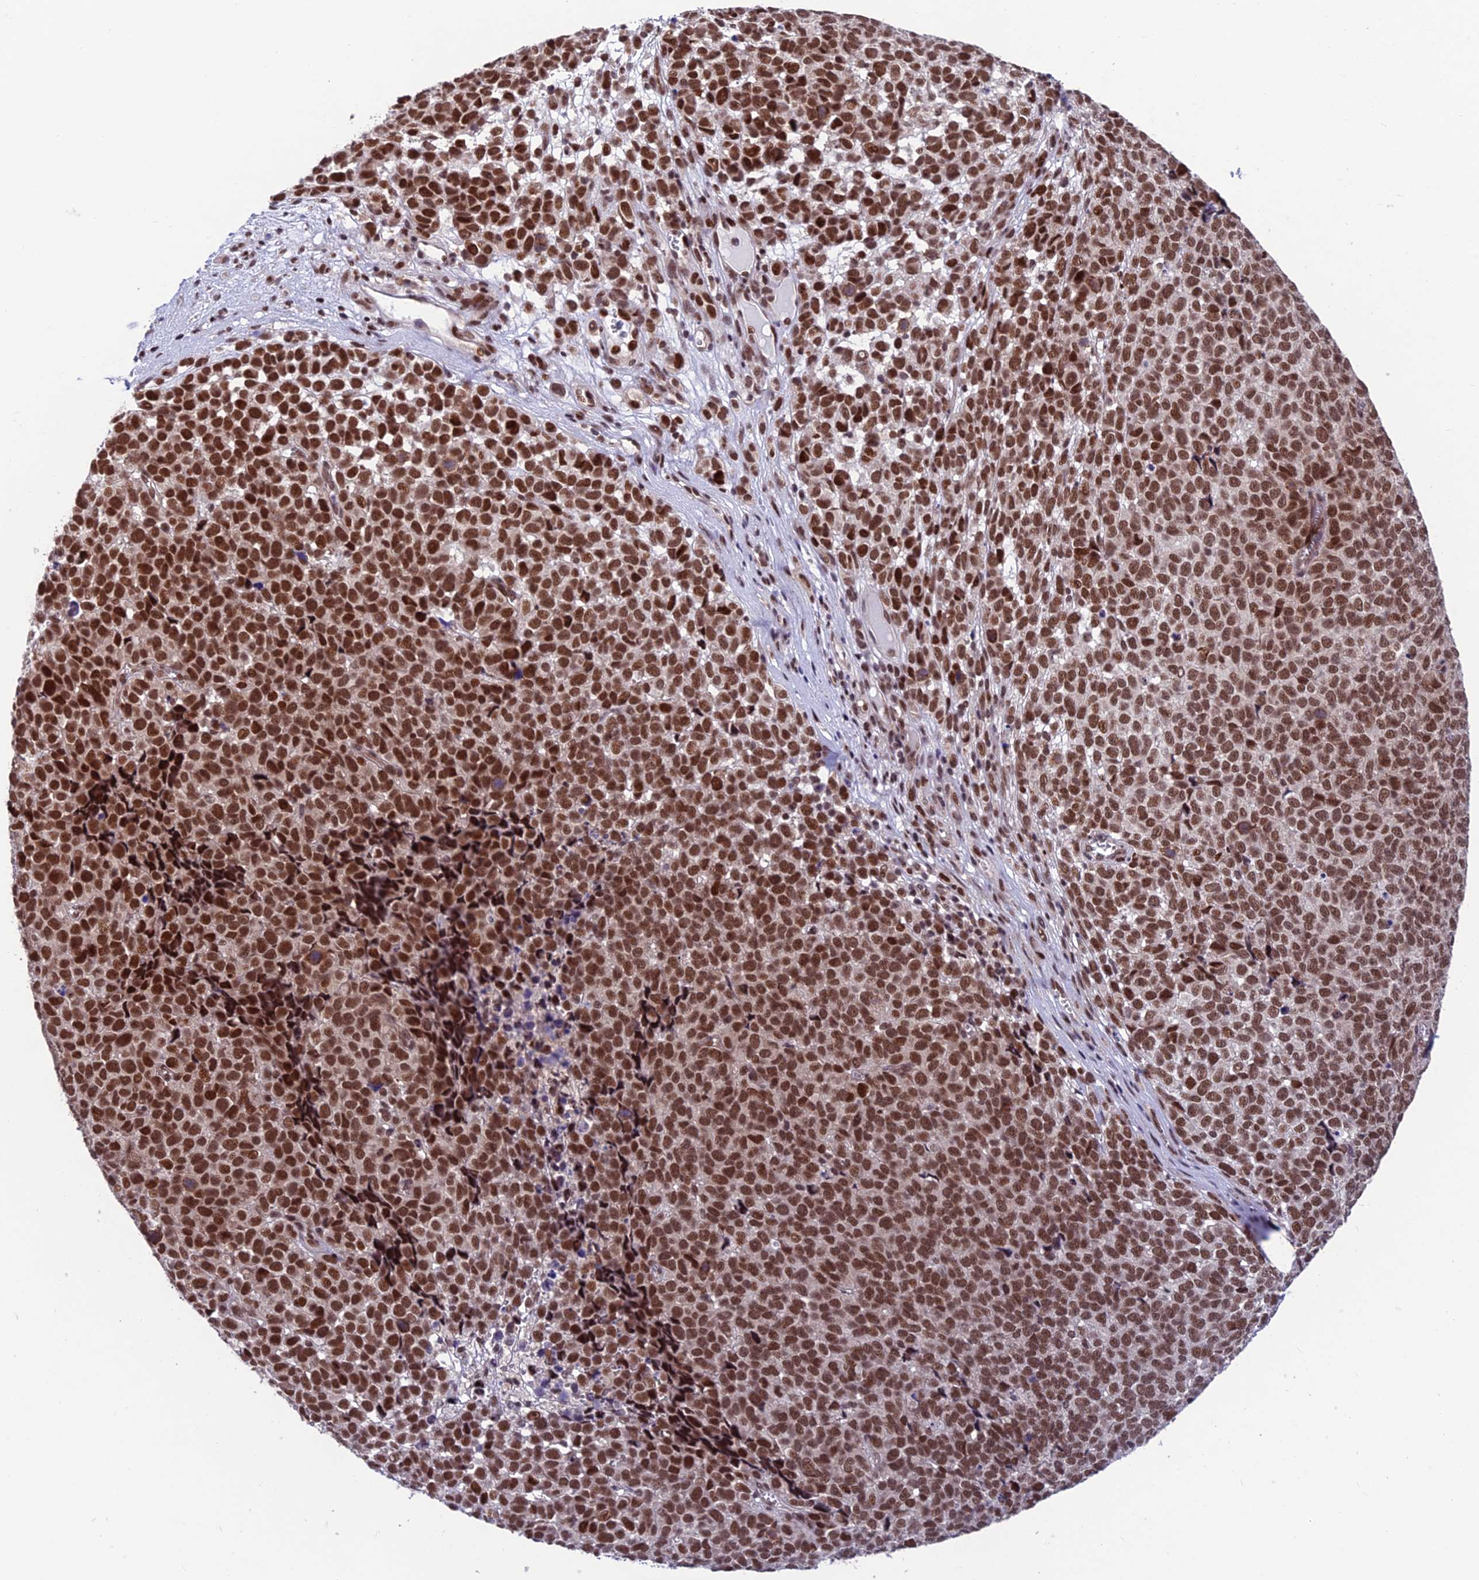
{"staining": {"intensity": "strong", "quantity": ">75%", "location": "nuclear"}, "tissue": "melanoma", "cell_type": "Tumor cells", "image_type": "cancer", "snomed": [{"axis": "morphology", "description": "Malignant melanoma, NOS"}, {"axis": "topography", "description": "Nose, NOS"}], "caption": "A photomicrograph of melanoma stained for a protein shows strong nuclear brown staining in tumor cells.", "gene": "KIAA1191", "patient": {"sex": "female", "age": 48}}